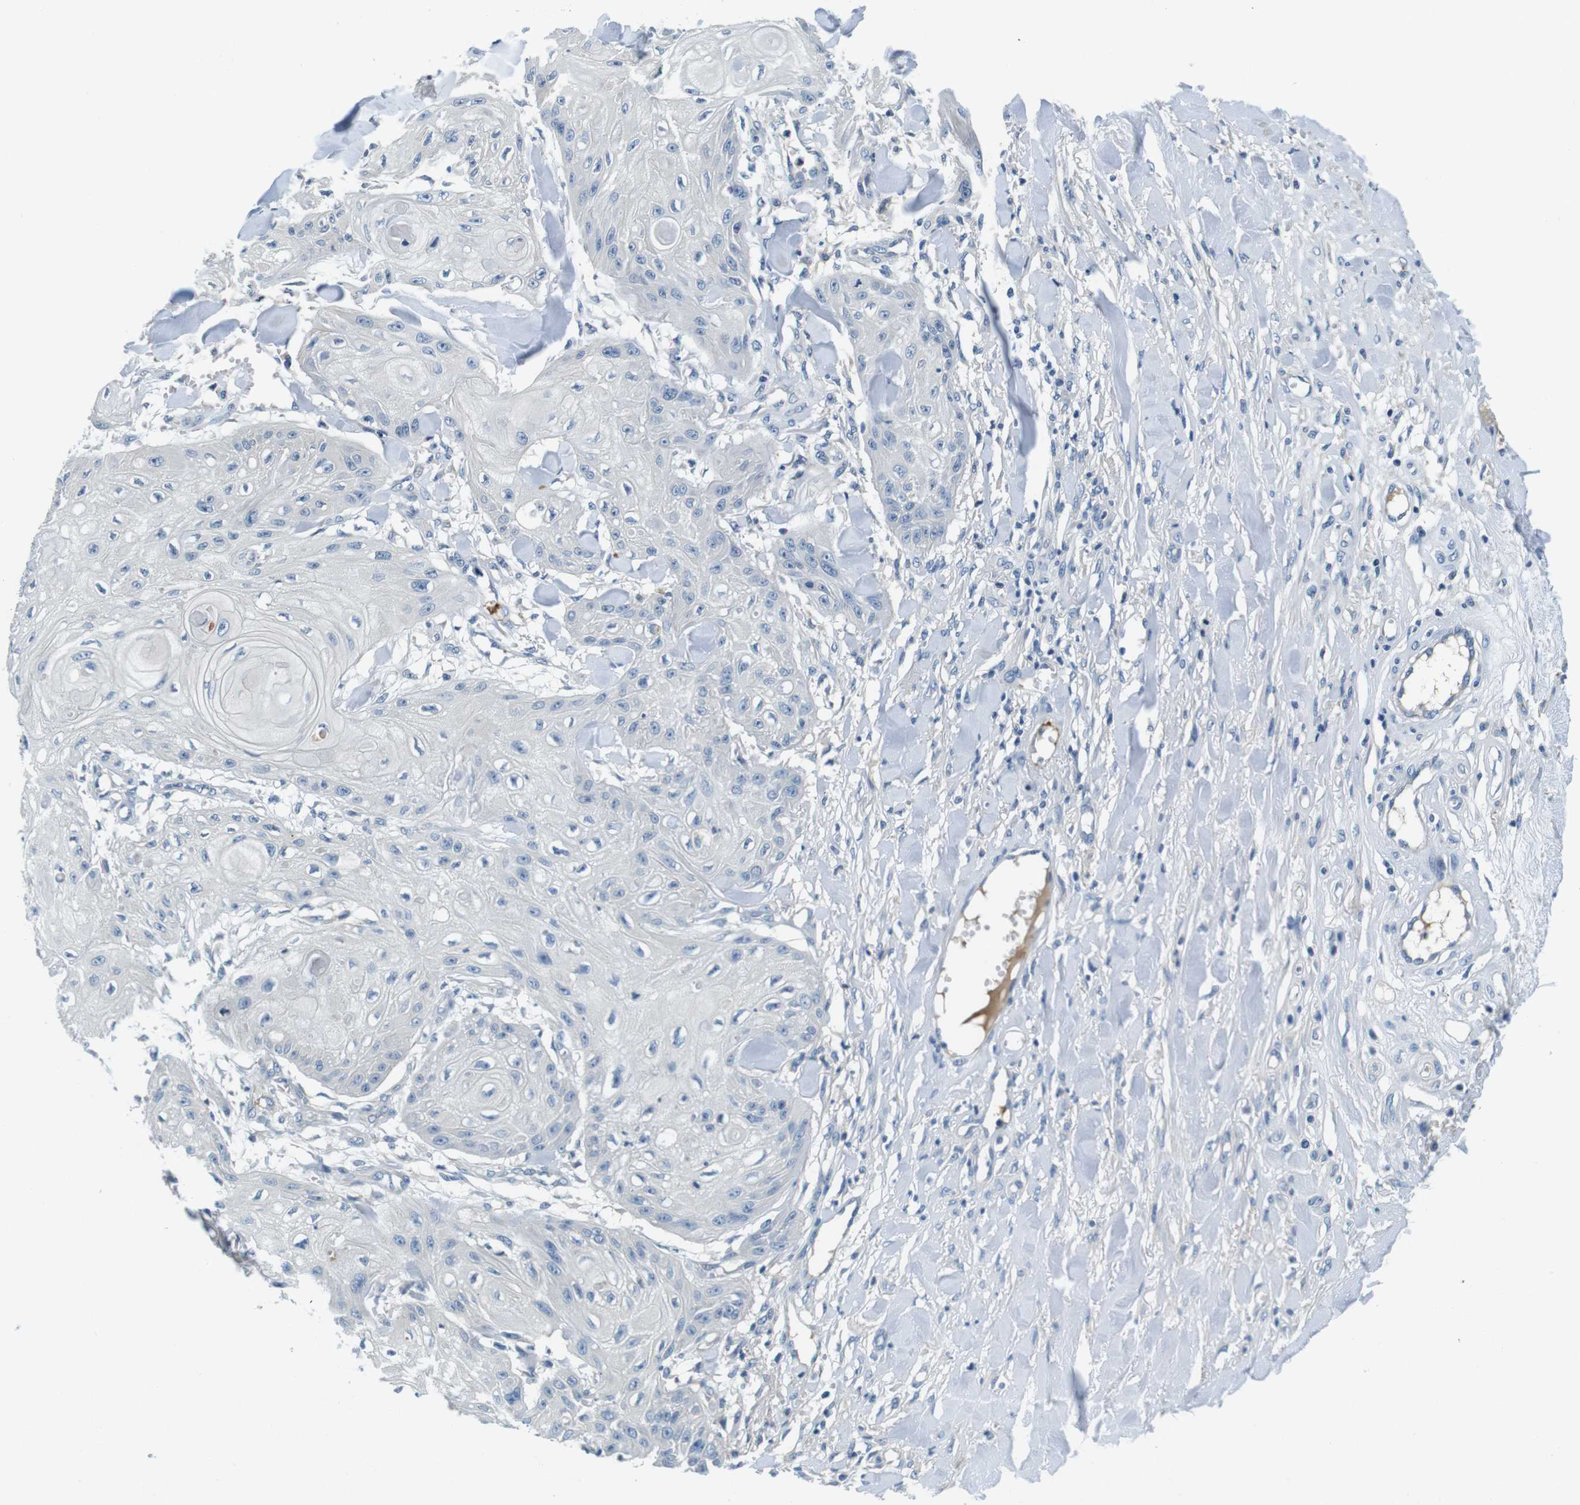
{"staining": {"intensity": "negative", "quantity": "none", "location": "none"}, "tissue": "skin cancer", "cell_type": "Tumor cells", "image_type": "cancer", "snomed": [{"axis": "morphology", "description": "Squamous cell carcinoma, NOS"}, {"axis": "topography", "description": "Skin"}], "caption": "Tumor cells are negative for brown protein staining in skin cancer (squamous cell carcinoma).", "gene": "KCNJ5", "patient": {"sex": "male", "age": 74}}